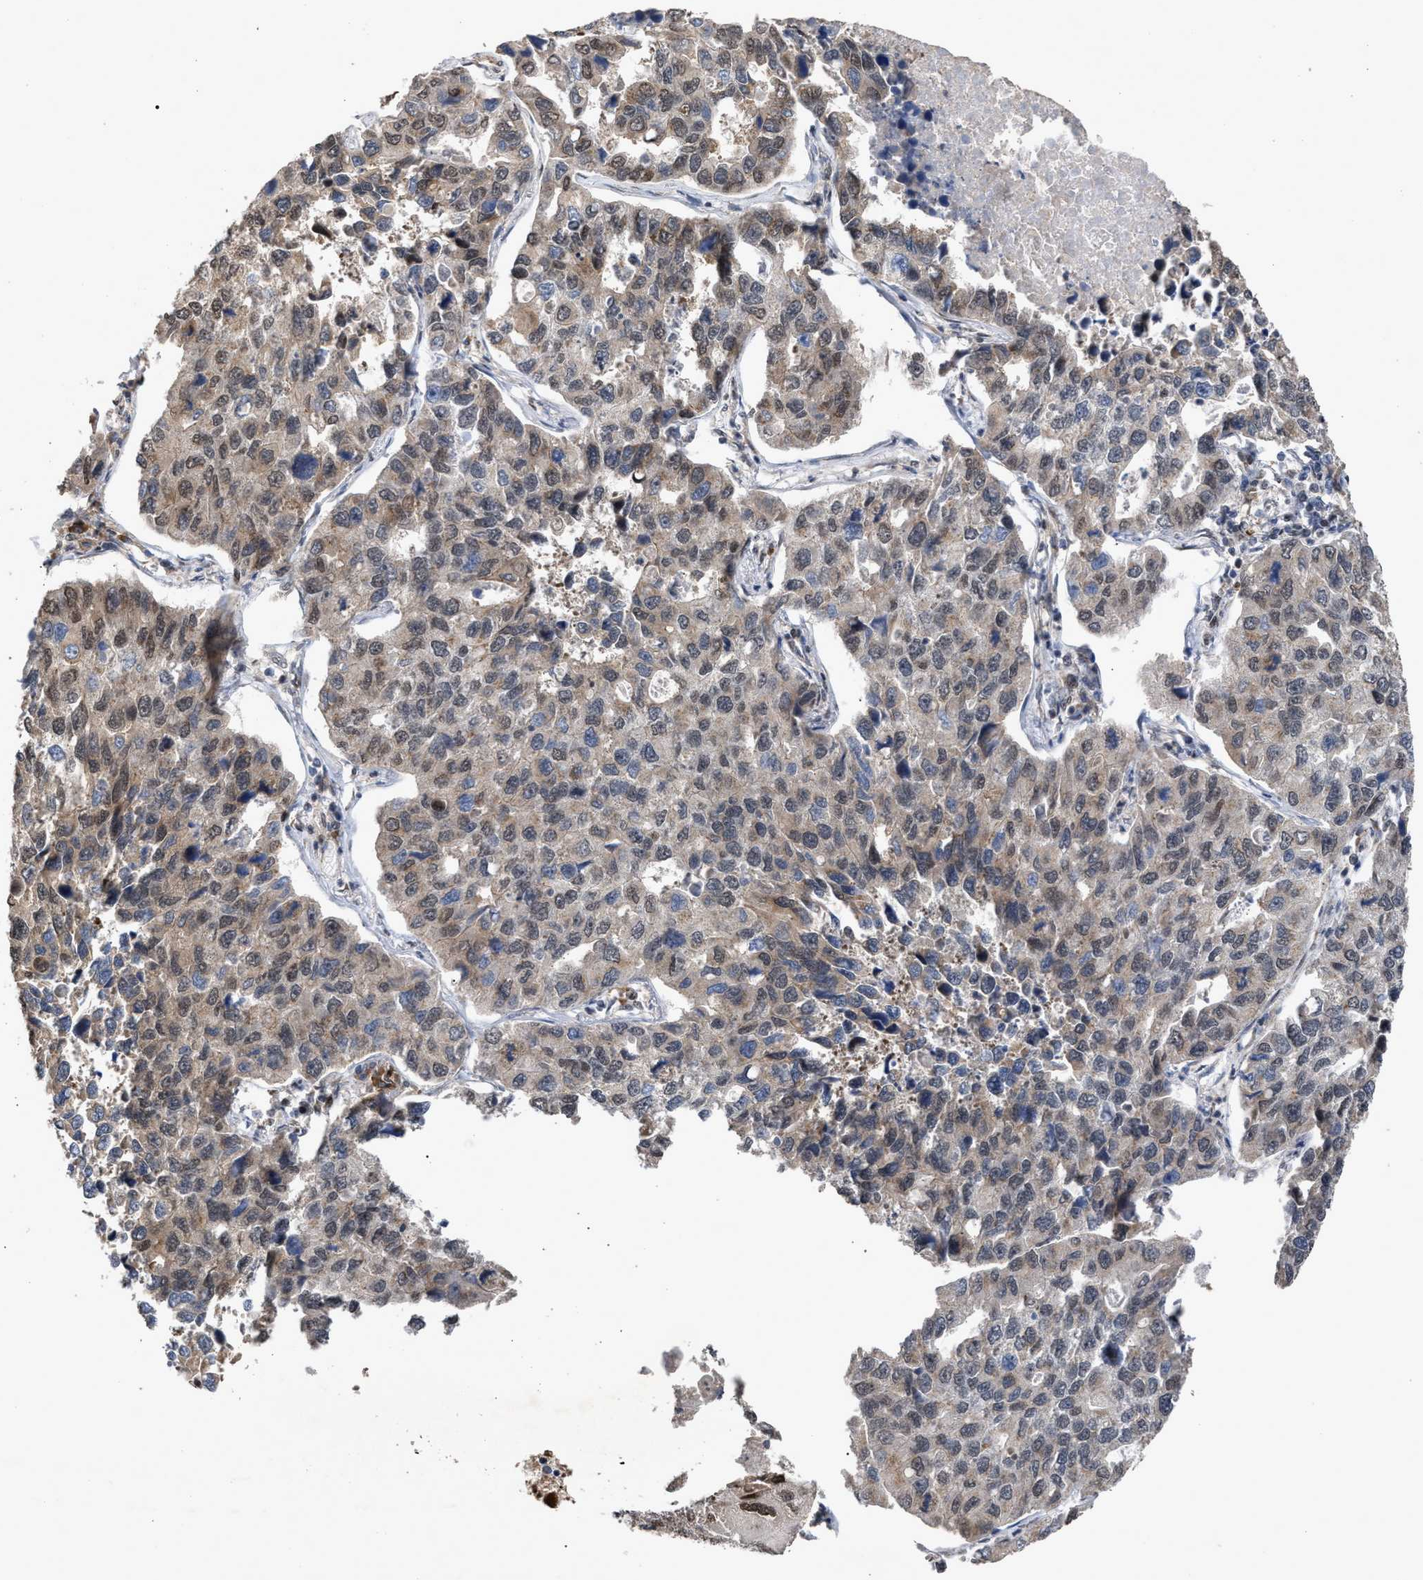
{"staining": {"intensity": "weak", "quantity": ">75%", "location": "cytoplasmic/membranous,nuclear"}, "tissue": "lung cancer", "cell_type": "Tumor cells", "image_type": "cancer", "snomed": [{"axis": "morphology", "description": "Adenocarcinoma, NOS"}, {"axis": "topography", "description": "Lung"}], "caption": "Immunohistochemistry photomicrograph of human lung adenocarcinoma stained for a protein (brown), which demonstrates low levels of weak cytoplasmic/membranous and nuclear positivity in about >75% of tumor cells.", "gene": "MKNK2", "patient": {"sex": "male", "age": 64}}